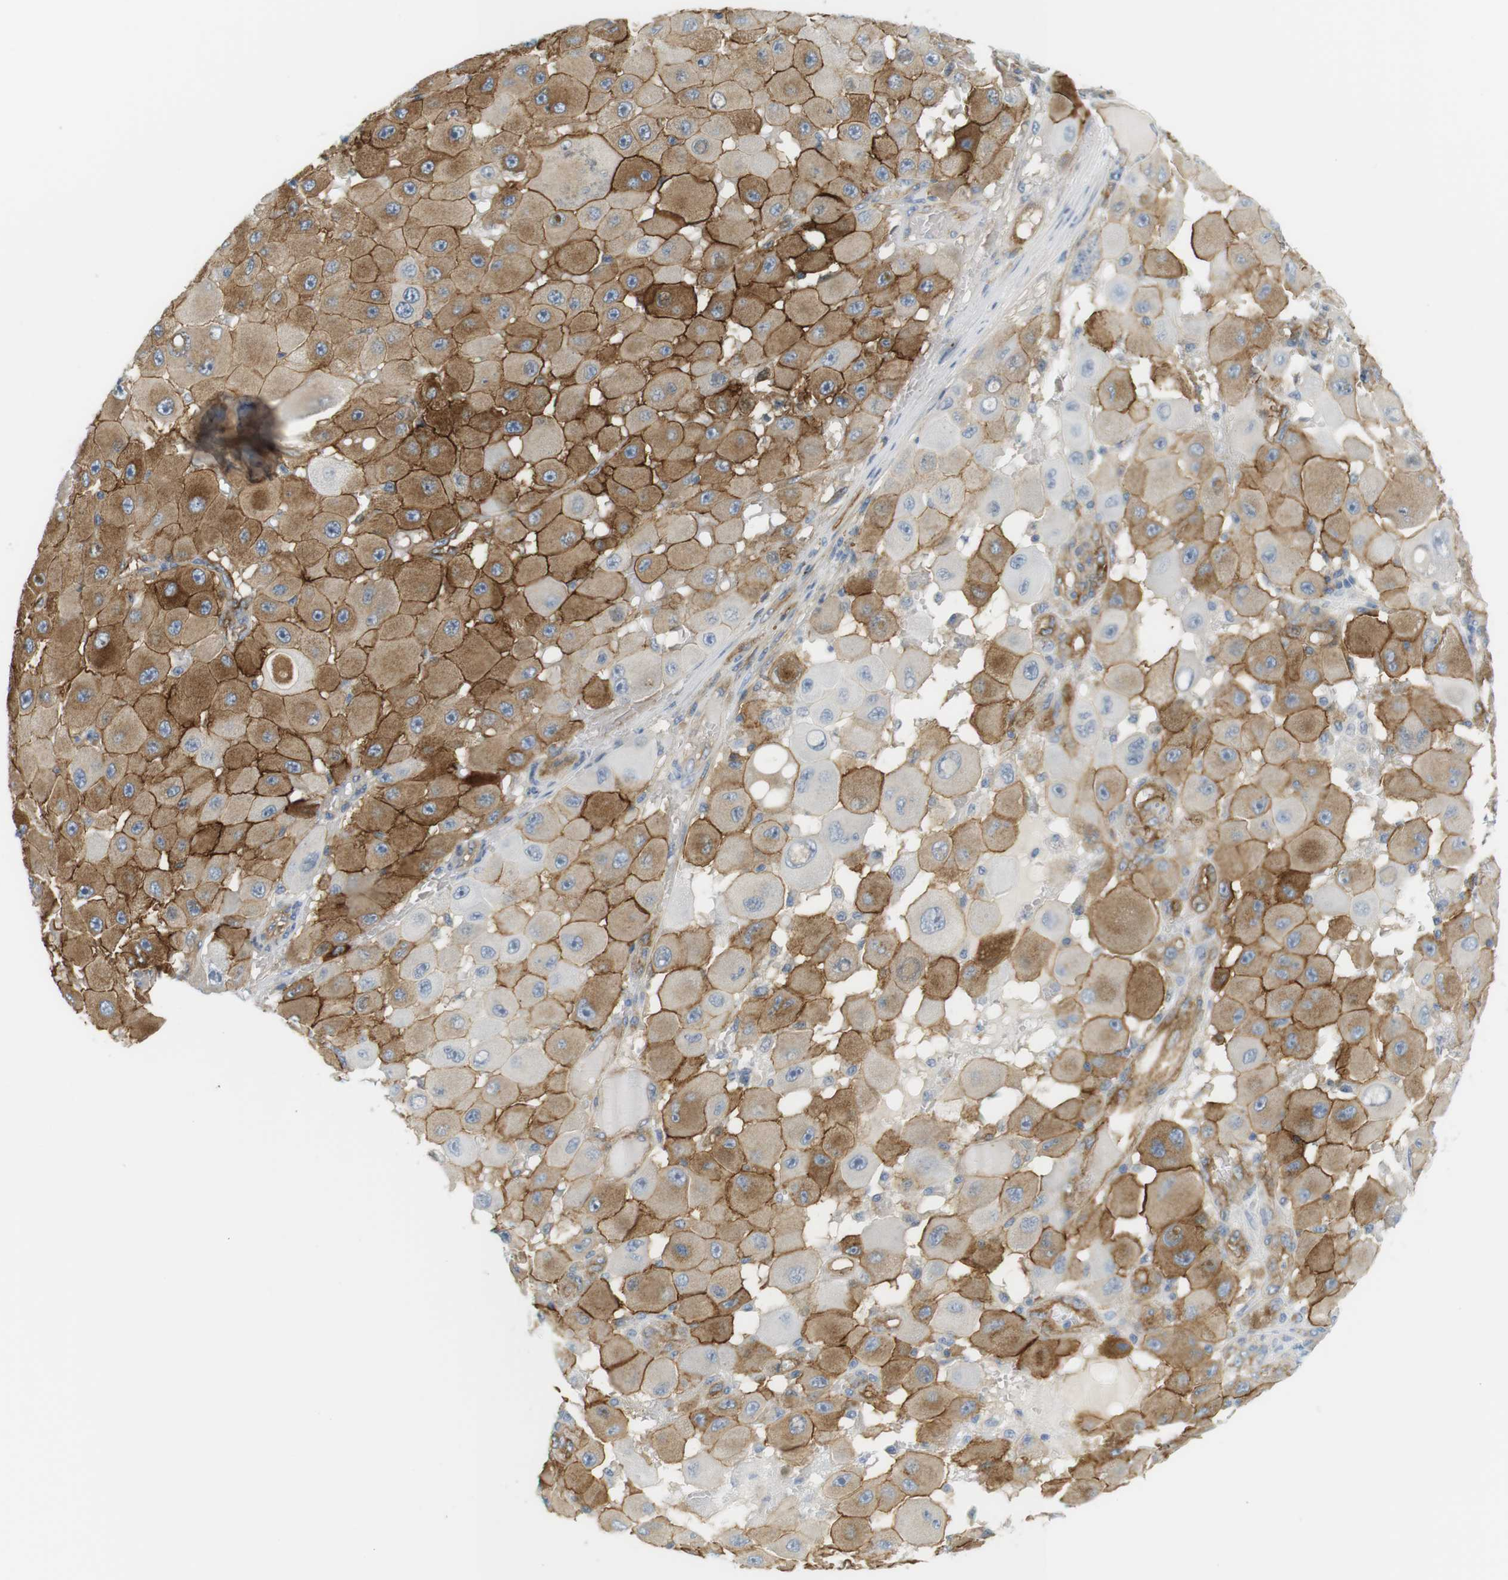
{"staining": {"intensity": "moderate", "quantity": ">75%", "location": "cytoplasmic/membranous"}, "tissue": "melanoma", "cell_type": "Tumor cells", "image_type": "cancer", "snomed": [{"axis": "morphology", "description": "Malignant melanoma, NOS"}, {"axis": "topography", "description": "Skin"}], "caption": "Immunohistochemistry histopathology image of melanoma stained for a protein (brown), which demonstrates medium levels of moderate cytoplasmic/membranous staining in approximately >75% of tumor cells.", "gene": "F2R", "patient": {"sex": "female", "age": 81}}